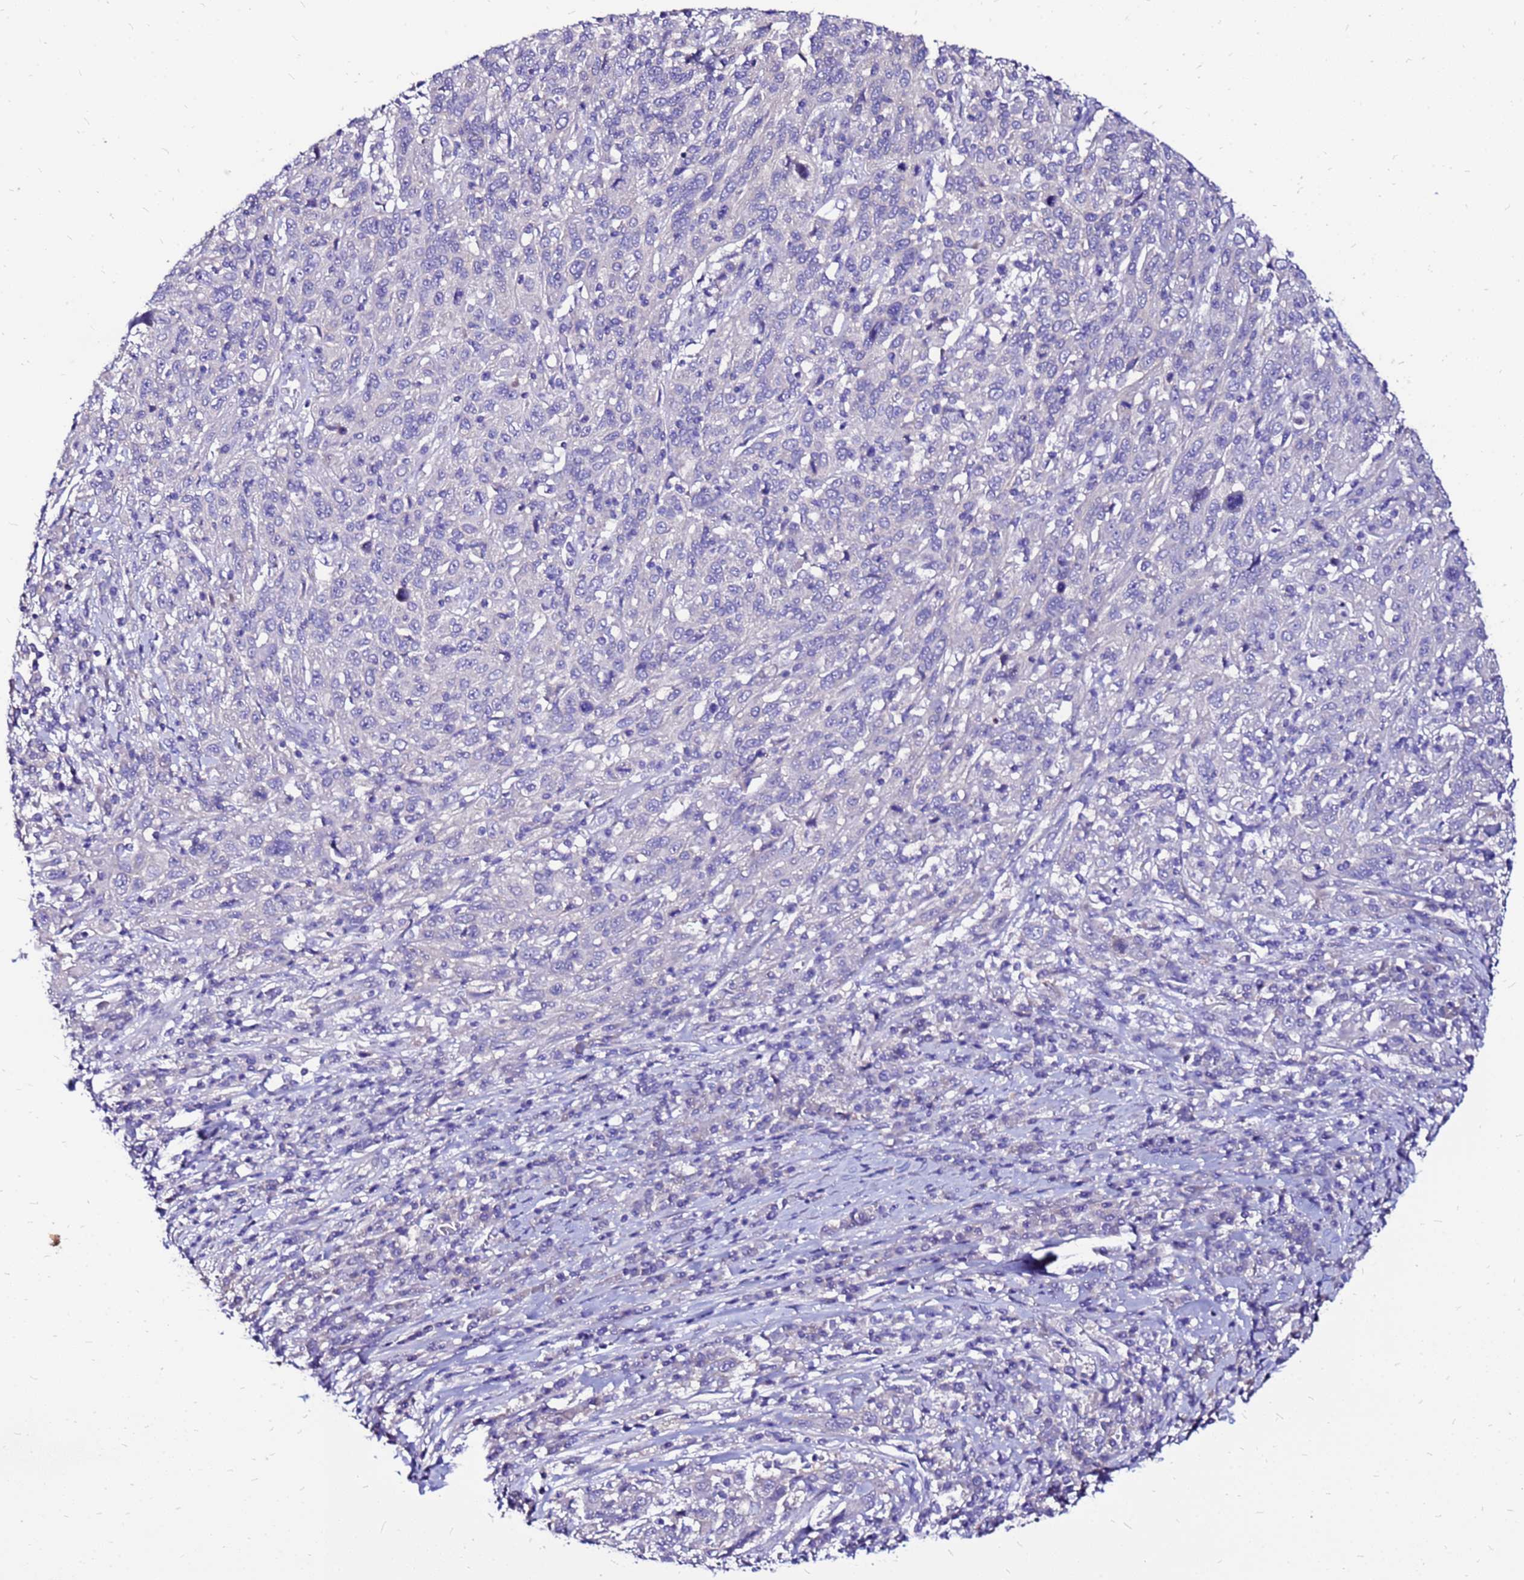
{"staining": {"intensity": "negative", "quantity": "none", "location": "none"}, "tissue": "cervical cancer", "cell_type": "Tumor cells", "image_type": "cancer", "snomed": [{"axis": "morphology", "description": "Squamous cell carcinoma, NOS"}, {"axis": "topography", "description": "Cervix"}], "caption": "Tumor cells are negative for brown protein staining in squamous cell carcinoma (cervical).", "gene": "ARHGEF5", "patient": {"sex": "female", "age": 46}}